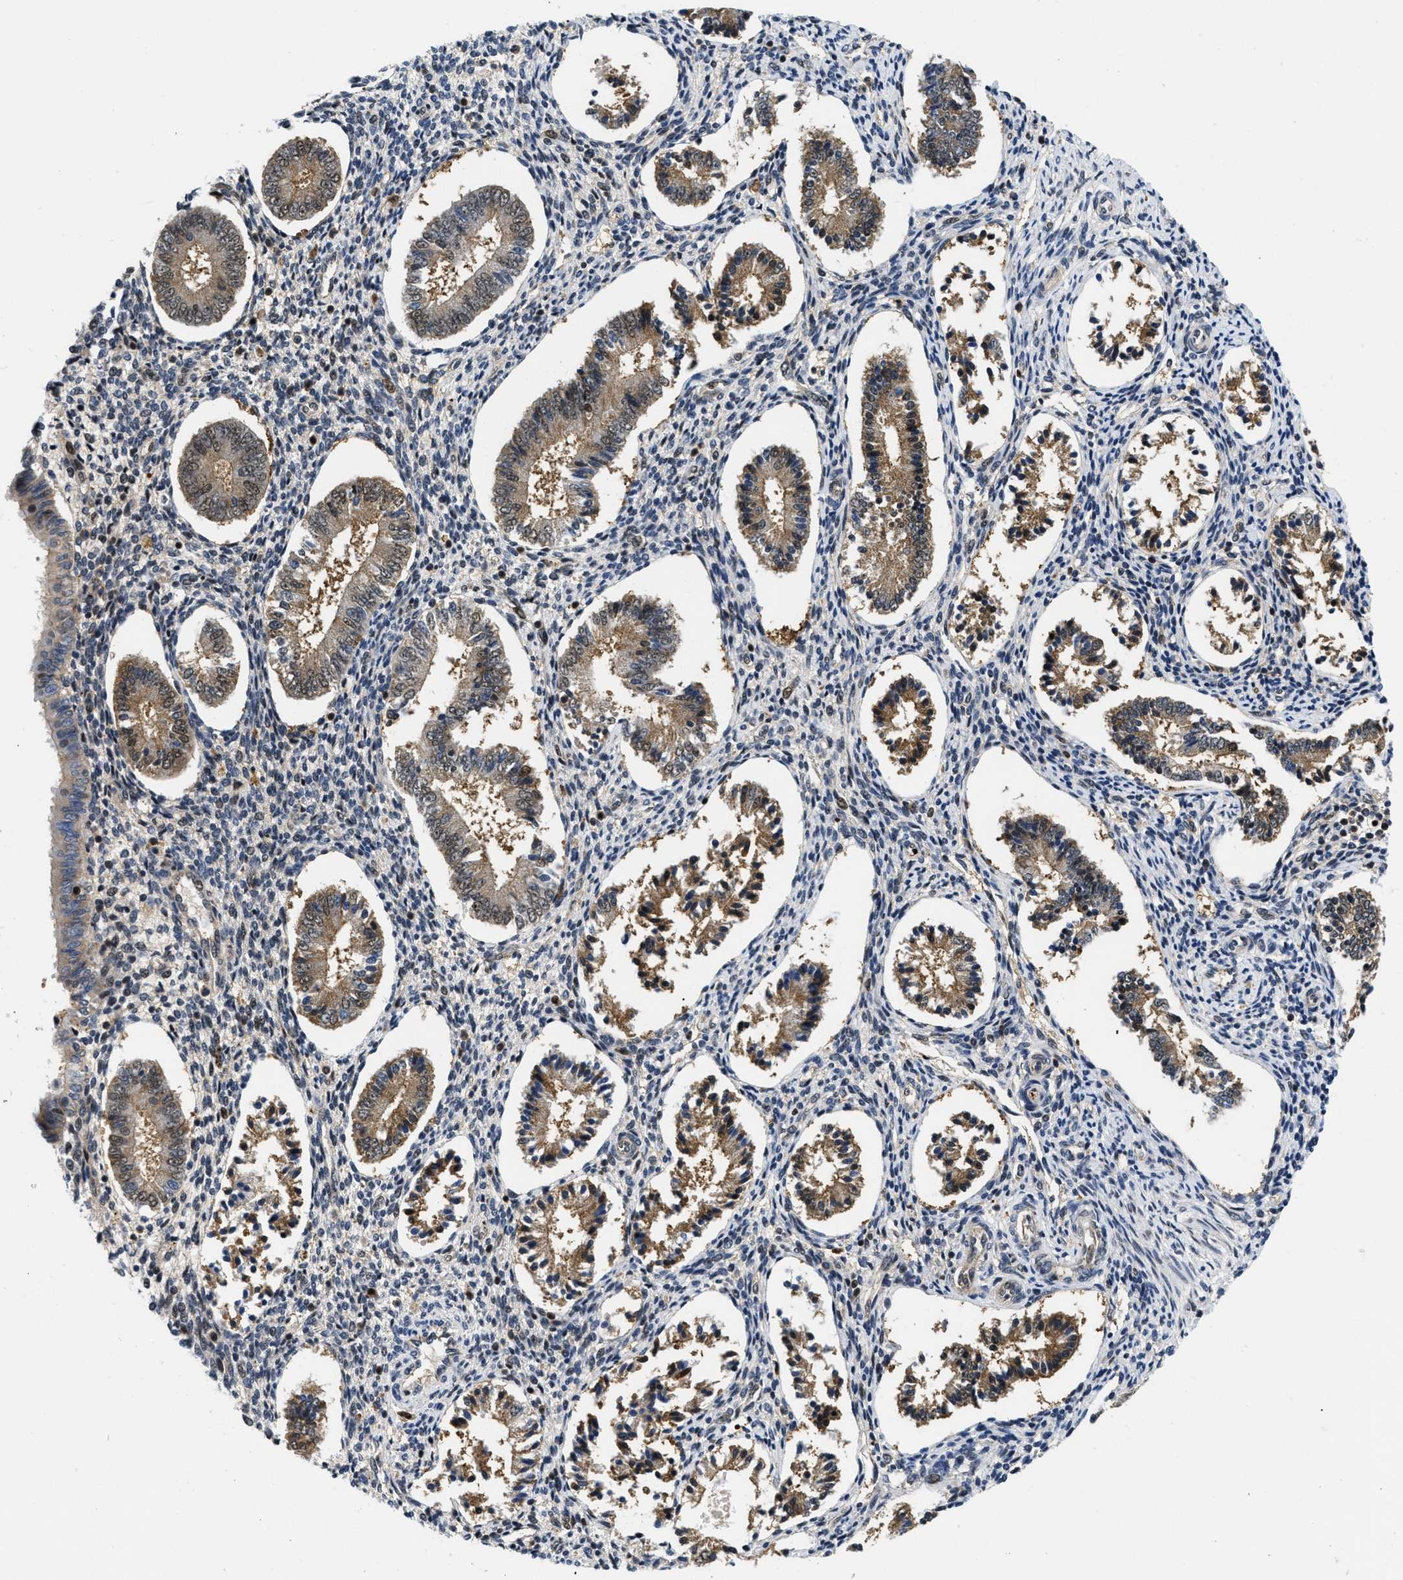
{"staining": {"intensity": "moderate", "quantity": "25%-75%", "location": "nuclear"}, "tissue": "endometrium", "cell_type": "Cells in endometrial stroma", "image_type": "normal", "snomed": [{"axis": "morphology", "description": "Normal tissue, NOS"}, {"axis": "topography", "description": "Endometrium"}], "caption": "A micrograph of endometrium stained for a protein displays moderate nuclear brown staining in cells in endometrial stroma.", "gene": "SLC29A2", "patient": {"sex": "female", "age": 42}}